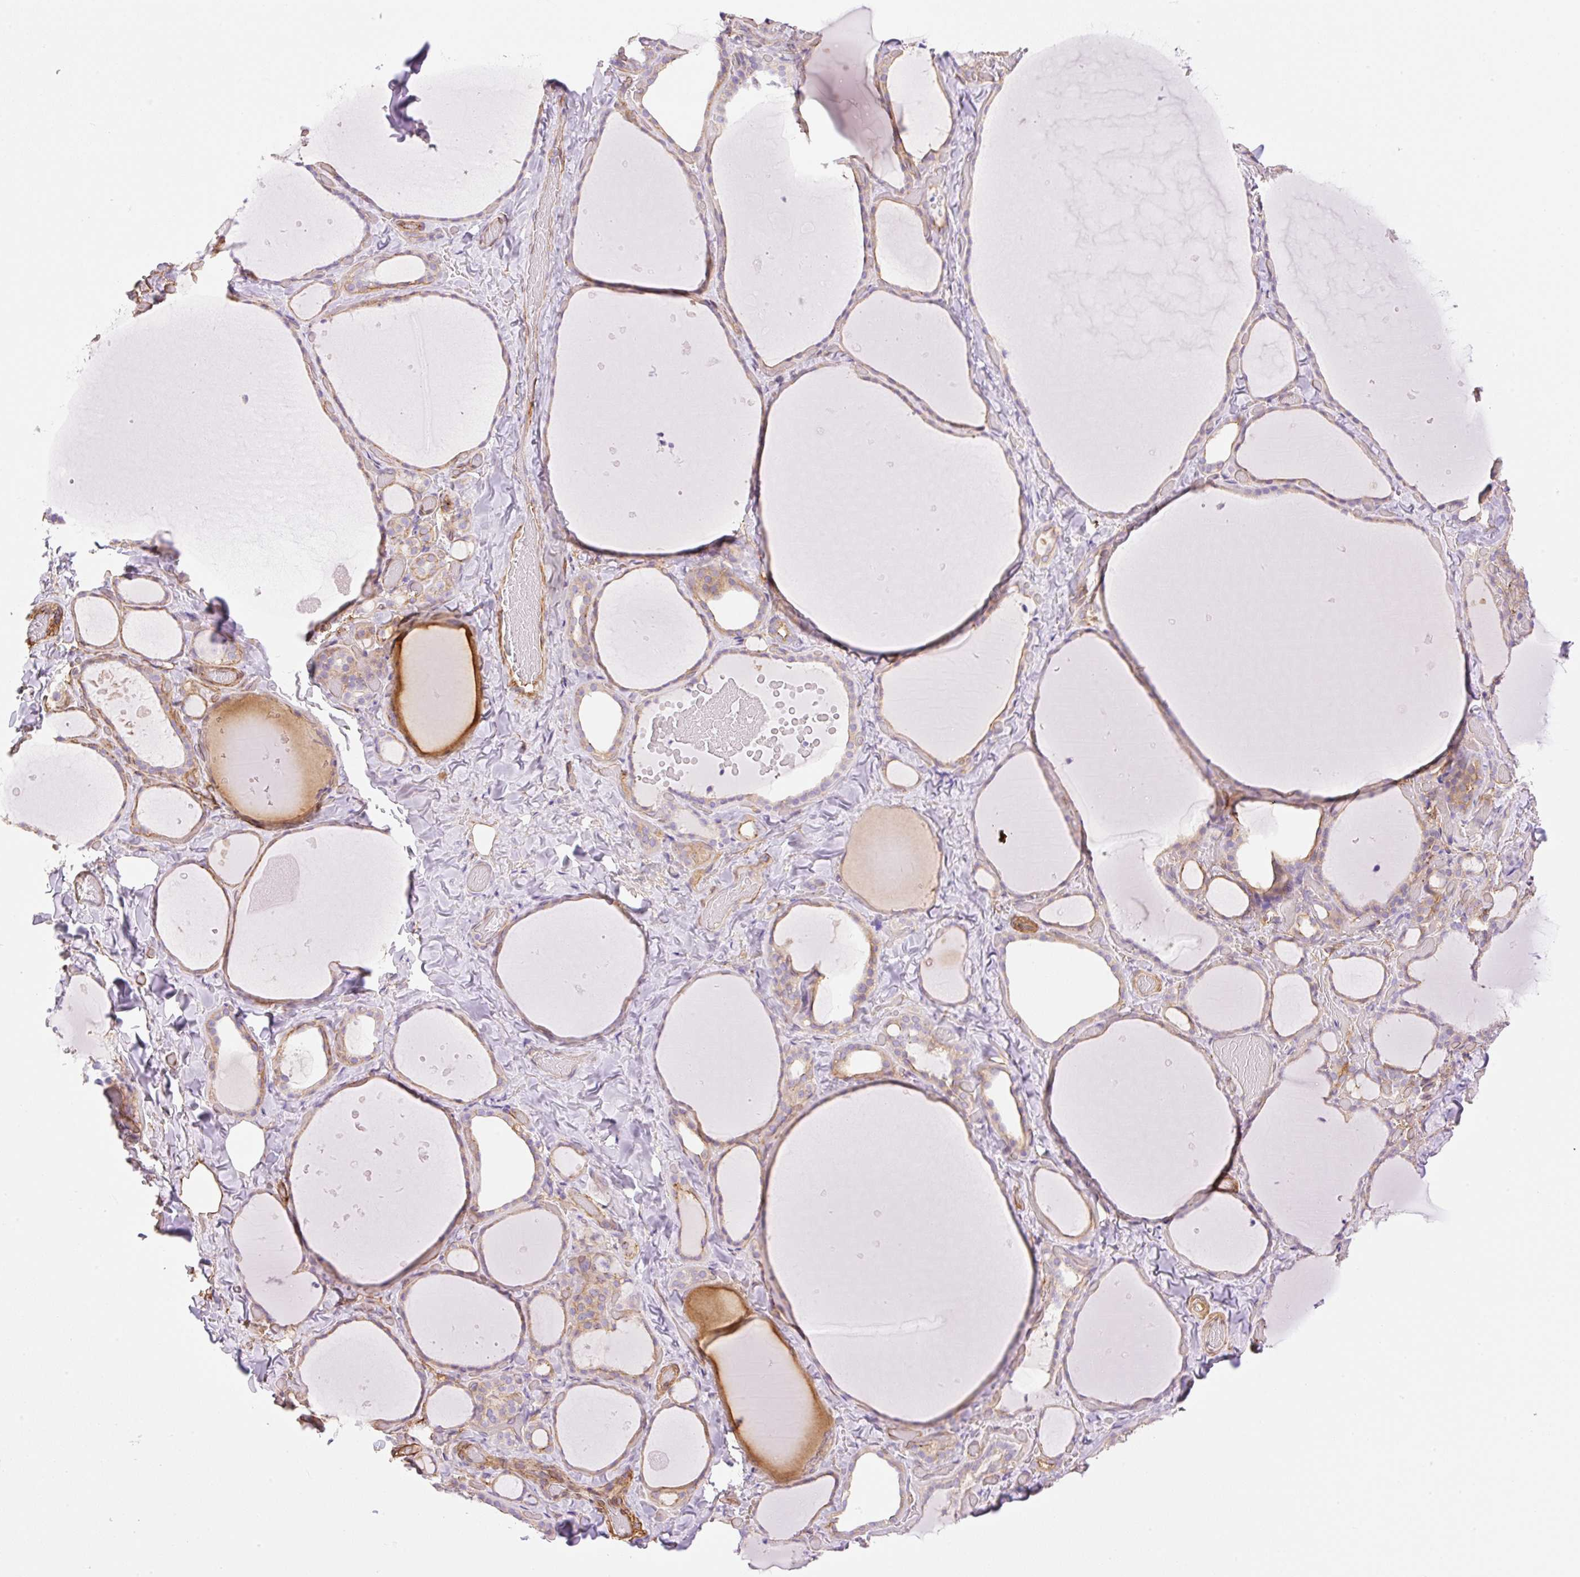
{"staining": {"intensity": "weak", "quantity": ">75%", "location": "cytoplasmic/membranous"}, "tissue": "thyroid gland", "cell_type": "Glandular cells", "image_type": "normal", "snomed": [{"axis": "morphology", "description": "Normal tissue, NOS"}, {"axis": "topography", "description": "Thyroid gland"}], "caption": "DAB immunohistochemical staining of unremarkable thyroid gland displays weak cytoplasmic/membranous protein staining in about >75% of glandular cells.", "gene": "EHD1", "patient": {"sex": "female", "age": 36}}